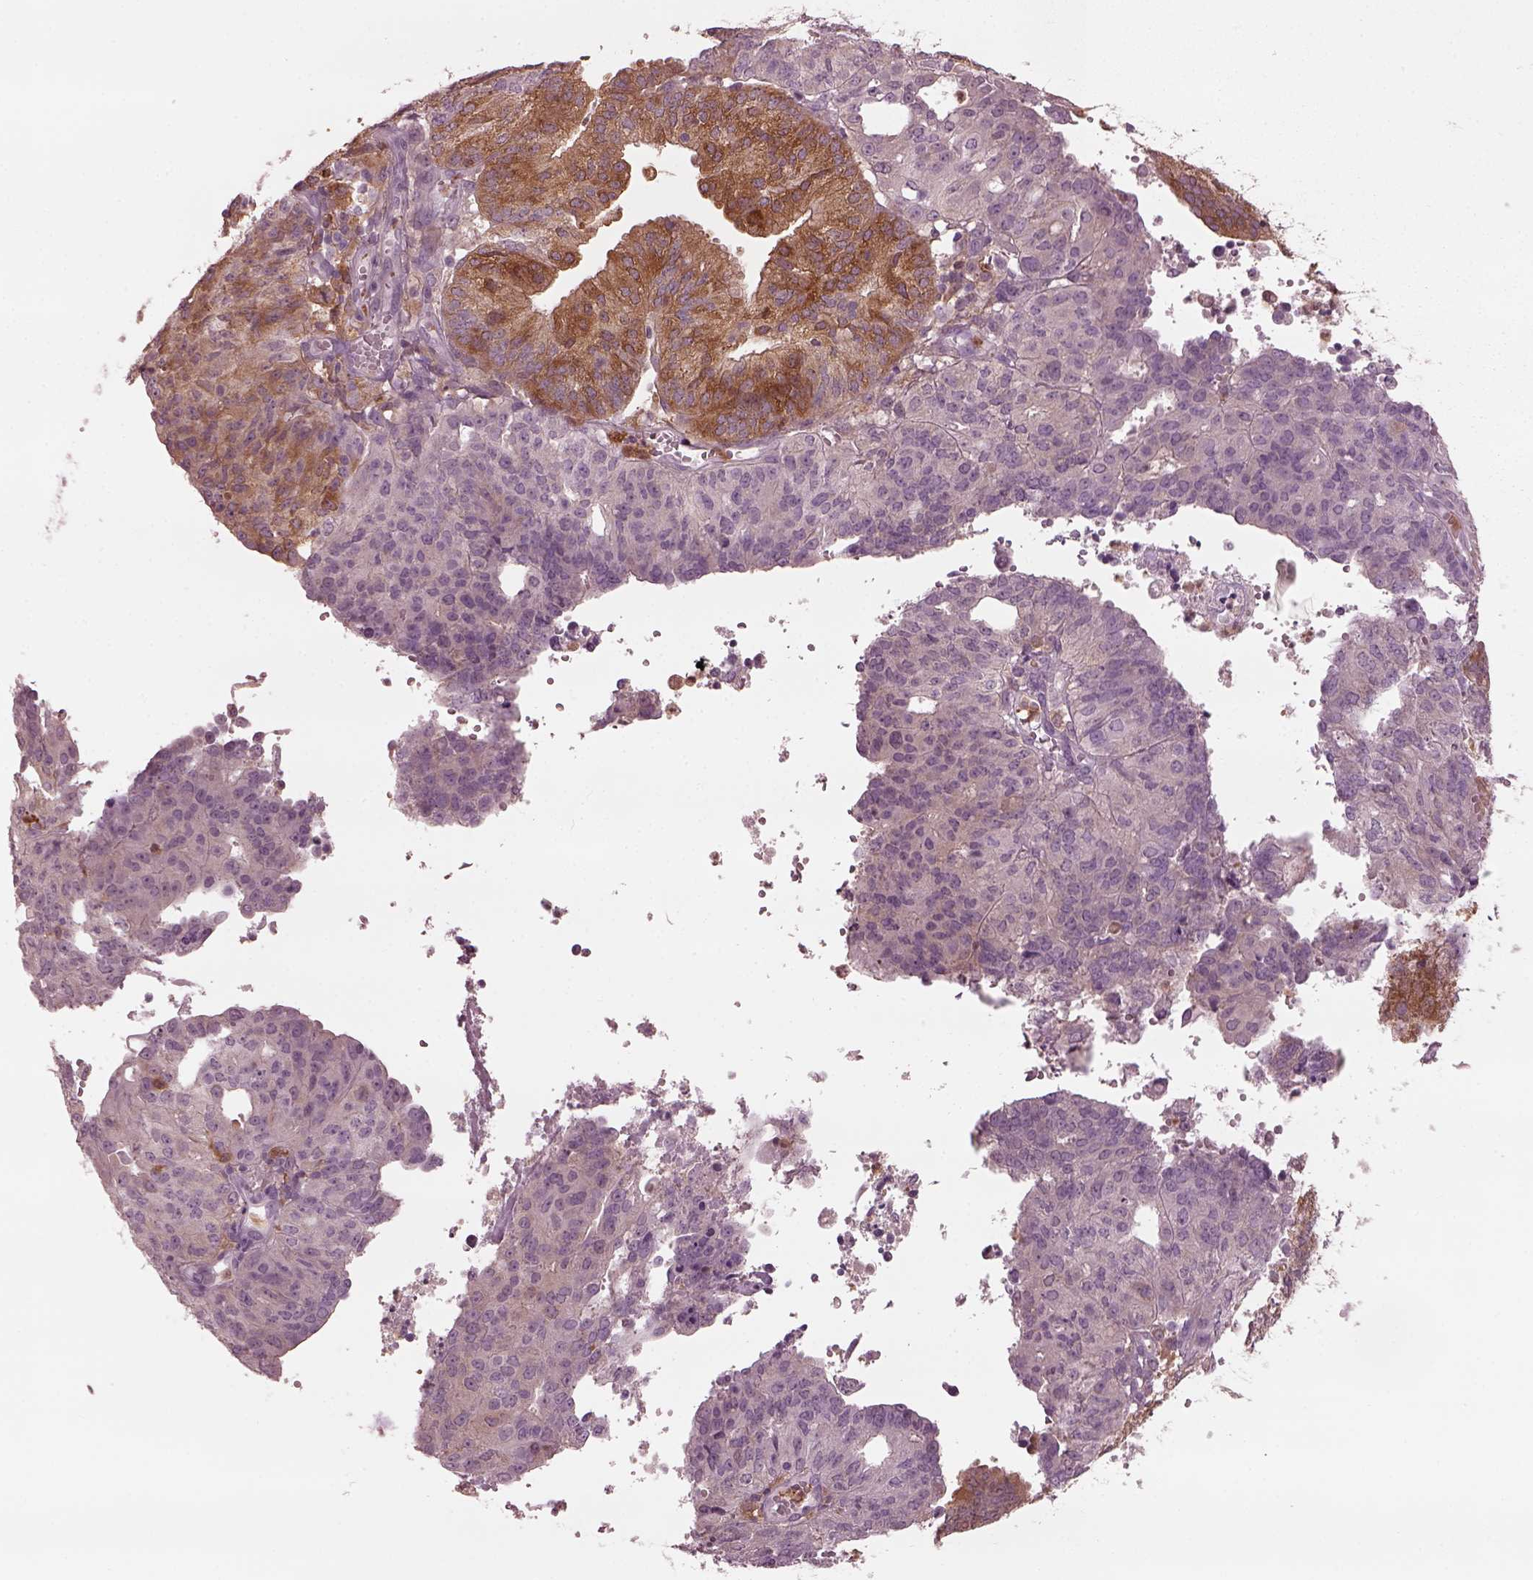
{"staining": {"intensity": "moderate", "quantity": "25%-75%", "location": "cytoplasmic/membranous"}, "tissue": "endometrial cancer", "cell_type": "Tumor cells", "image_type": "cancer", "snomed": [{"axis": "morphology", "description": "Adenocarcinoma, NOS"}, {"axis": "topography", "description": "Endometrium"}], "caption": "Protein staining of endometrial adenocarcinoma tissue displays moderate cytoplasmic/membranous positivity in about 25%-75% of tumor cells. The staining is performed using DAB (3,3'-diaminobenzidine) brown chromogen to label protein expression. The nuclei are counter-stained blue using hematoxylin.", "gene": "PSTPIP2", "patient": {"sex": "female", "age": 82}}